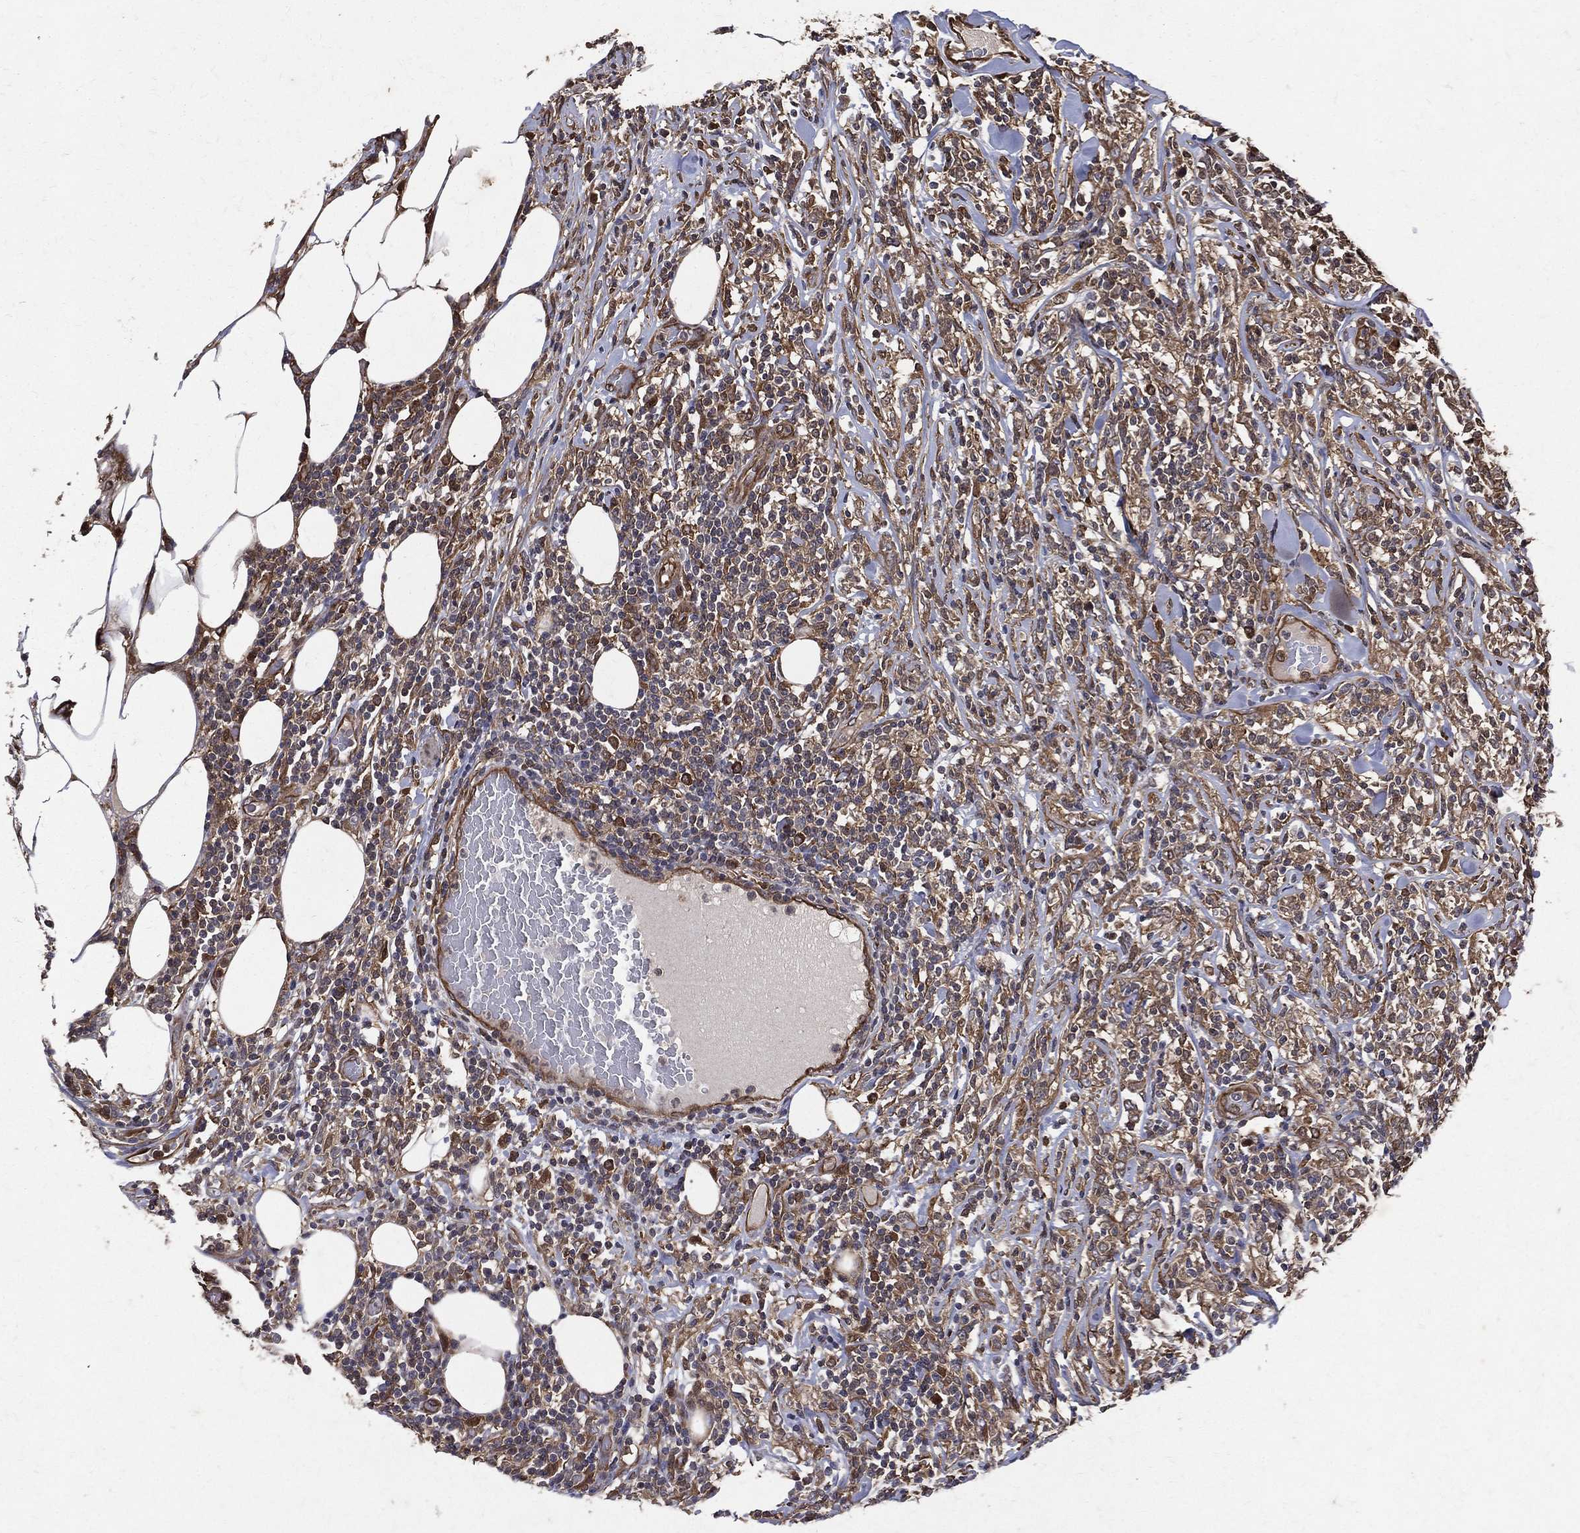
{"staining": {"intensity": "weak", "quantity": "<25%", "location": "cytoplasmic/membranous"}, "tissue": "lymphoma", "cell_type": "Tumor cells", "image_type": "cancer", "snomed": [{"axis": "morphology", "description": "Malignant lymphoma, non-Hodgkin's type, High grade"}, {"axis": "topography", "description": "Lymph node"}], "caption": "Lymphoma was stained to show a protein in brown. There is no significant positivity in tumor cells.", "gene": "DPYSL2", "patient": {"sex": "female", "age": 84}}